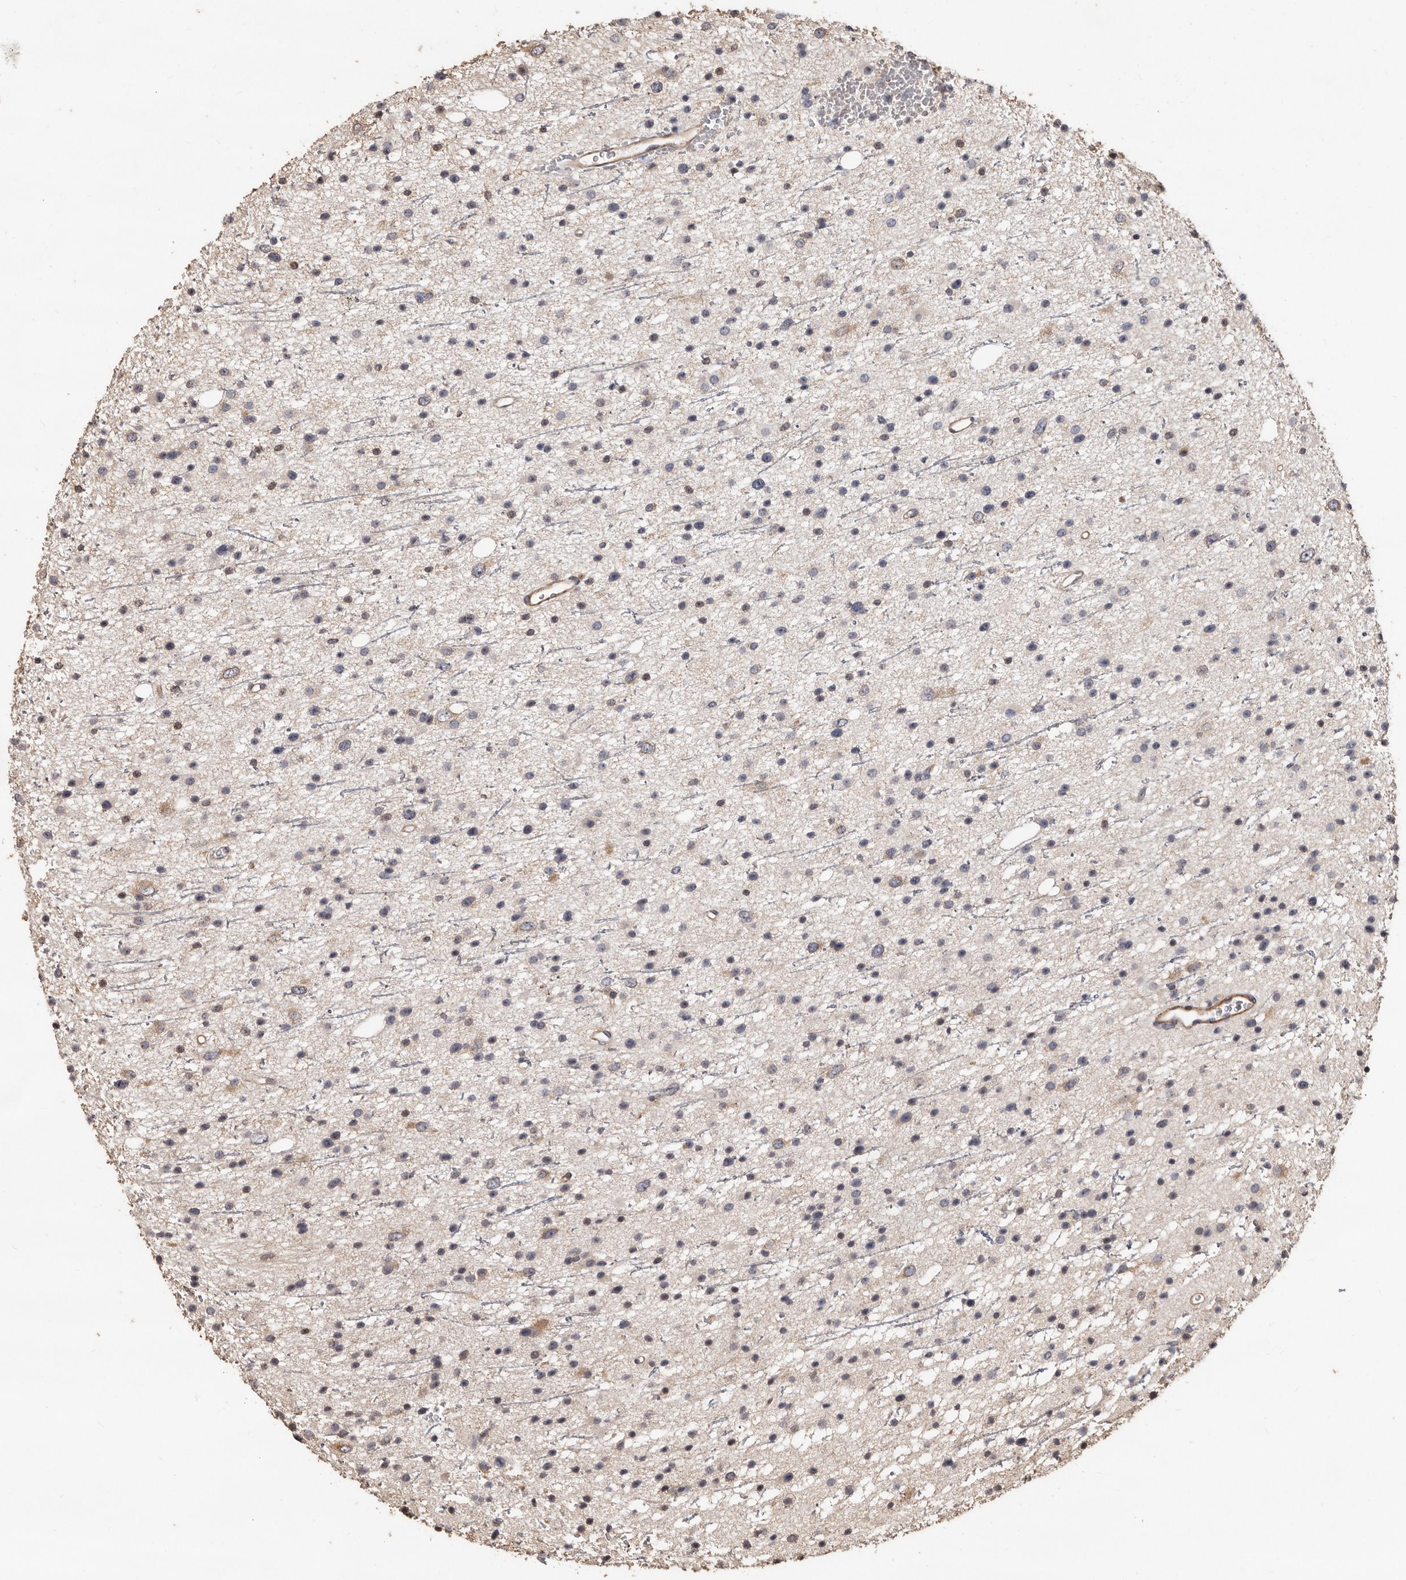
{"staining": {"intensity": "weak", "quantity": "<25%", "location": "cytoplasmic/membranous"}, "tissue": "glioma", "cell_type": "Tumor cells", "image_type": "cancer", "snomed": [{"axis": "morphology", "description": "Glioma, malignant, Low grade"}, {"axis": "topography", "description": "Cerebral cortex"}], "caption": "Tumor cells are negative for protein expression in human malignant glioma (low-grade).", "gene": "GSK3A", "patient": {"sex": "female", "age": 39}}